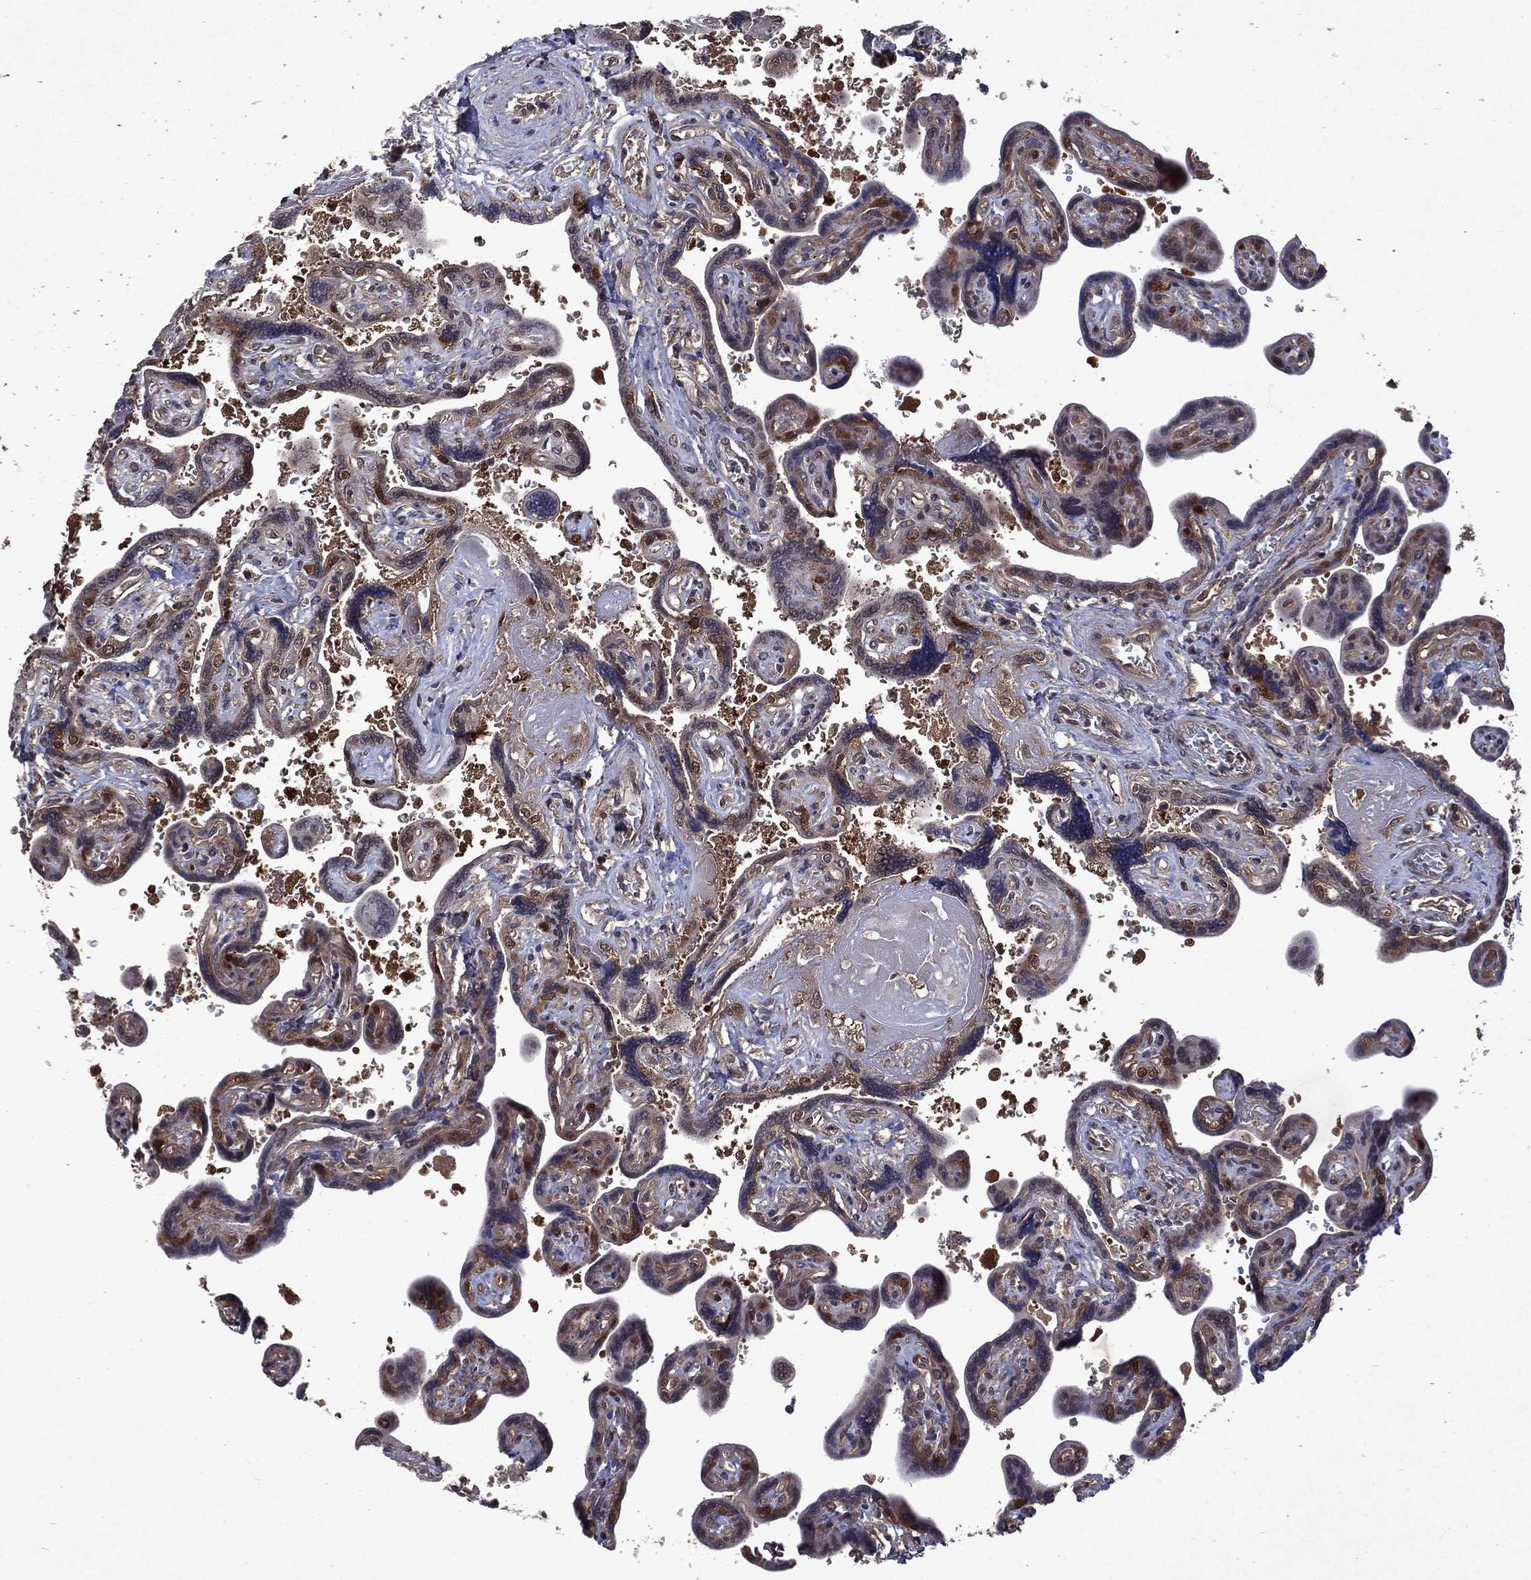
{"staining": {"intensity": "negative", "quantity": "none", "location": "none"}, "tissue": "placenta", "cell_type": "Decidual cells", "image_type": "normal", "snomed": [{"axis": "morphology", "description": "Normal tissue, NOS"}, {"axis": "topography", "description": "Placenta"}], "caption": "DAB (3,3'-diaminobenzidine) immunohistochemical staining of unremarkable human placenta shows no significant staining in decidual cells.", "gene": "MTAP", "patient": {"sex": "female", "age": 32}}